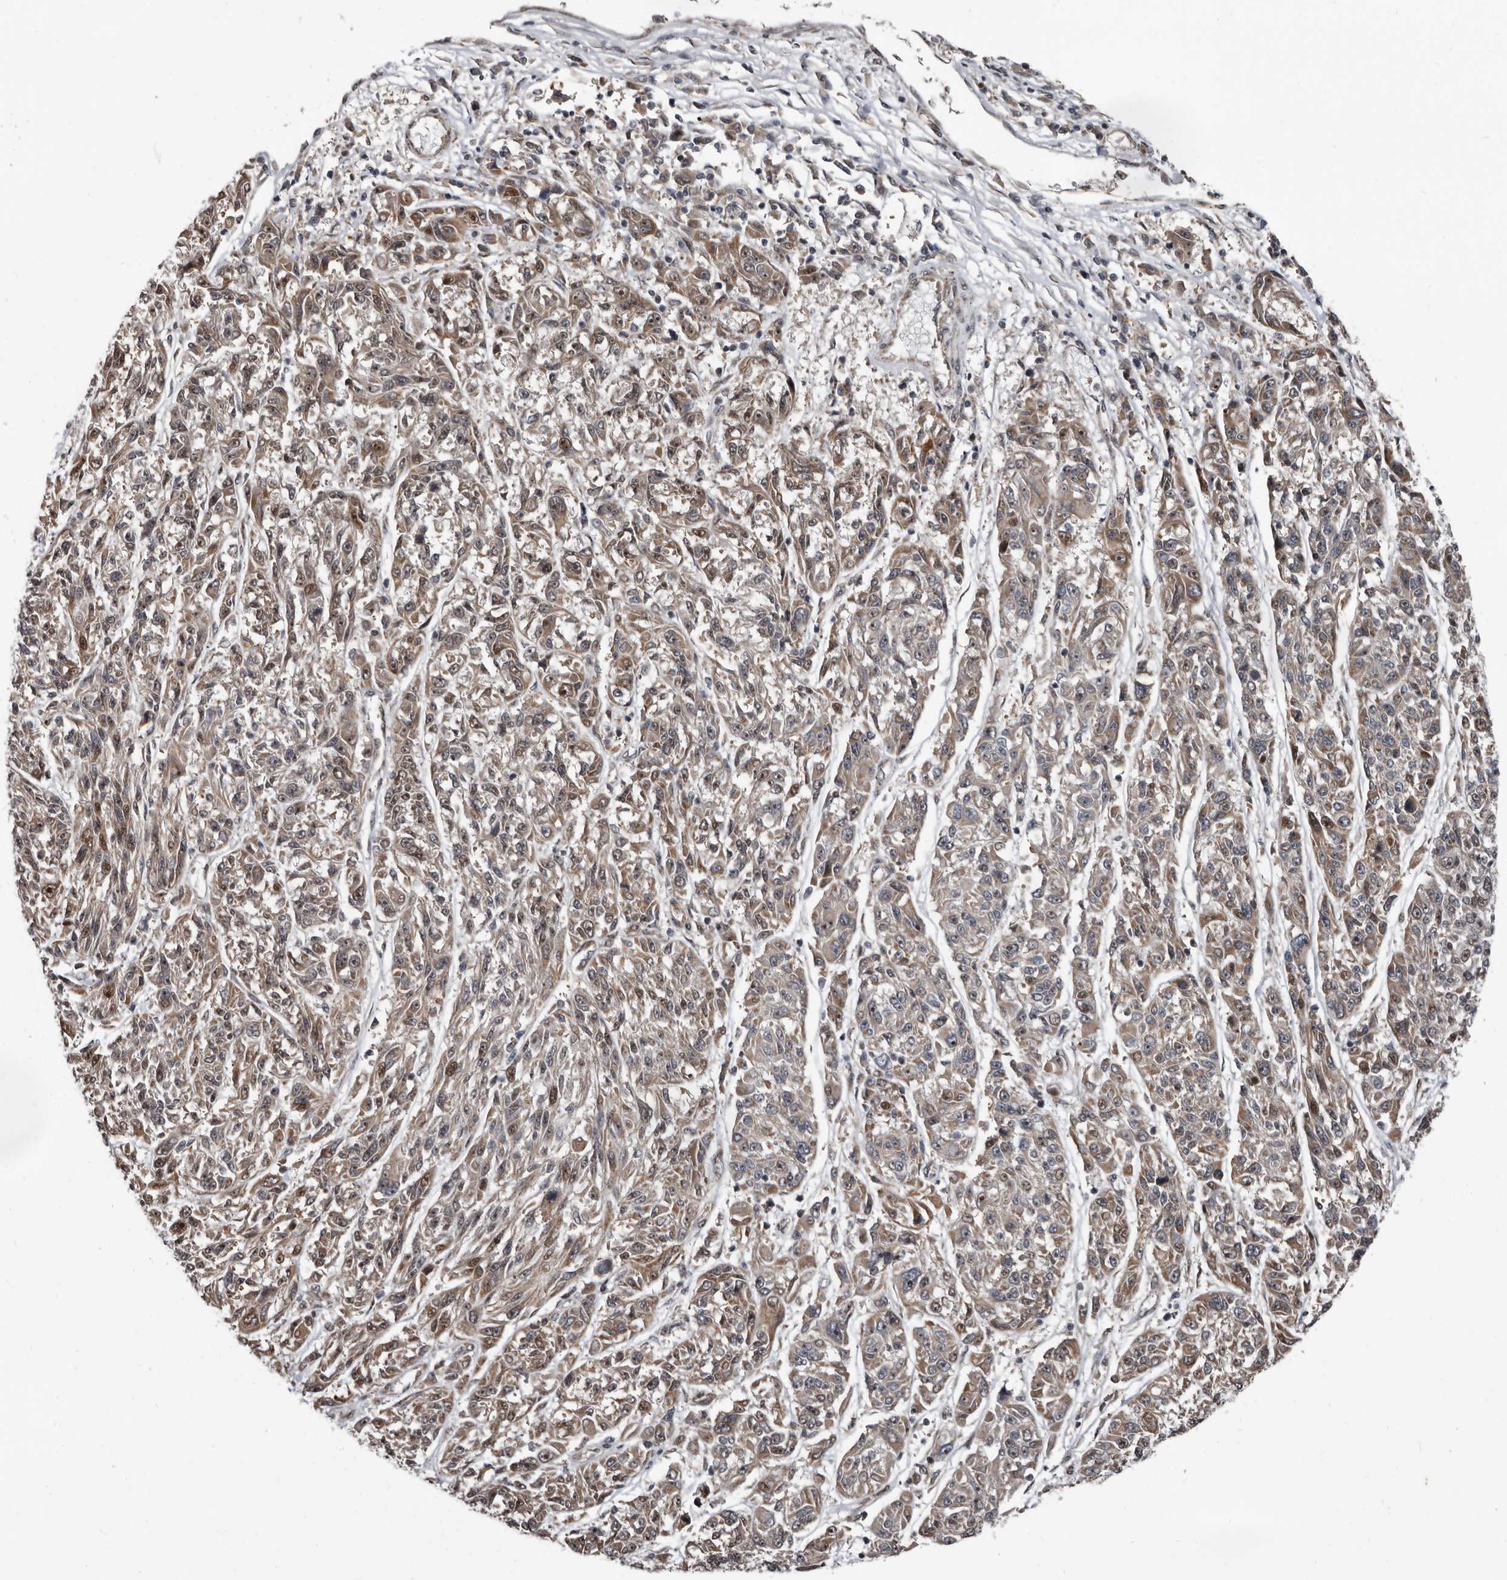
{"staining": {"intensity": "moderate", "quantity": "25%-75%", "location": "cytoplasmic/membranous,nuclear"}, "tissue": "melanoma", "cell_type": "Tumor cells", "image_type": "cancer", "snomed": [{"axis": "morphology", "description": "Malignant melanoma, NOS"}, {"axis": "topography", "description": "Skin"}], "caption": "A medium amount of moderate cytoplasmic/membranous and nuclear positivity is identified in about 25%-75% of tumor cells in melanoma tissue.", "gene": "CHD1L", "patient": {"sex": "male", "age": 53}}